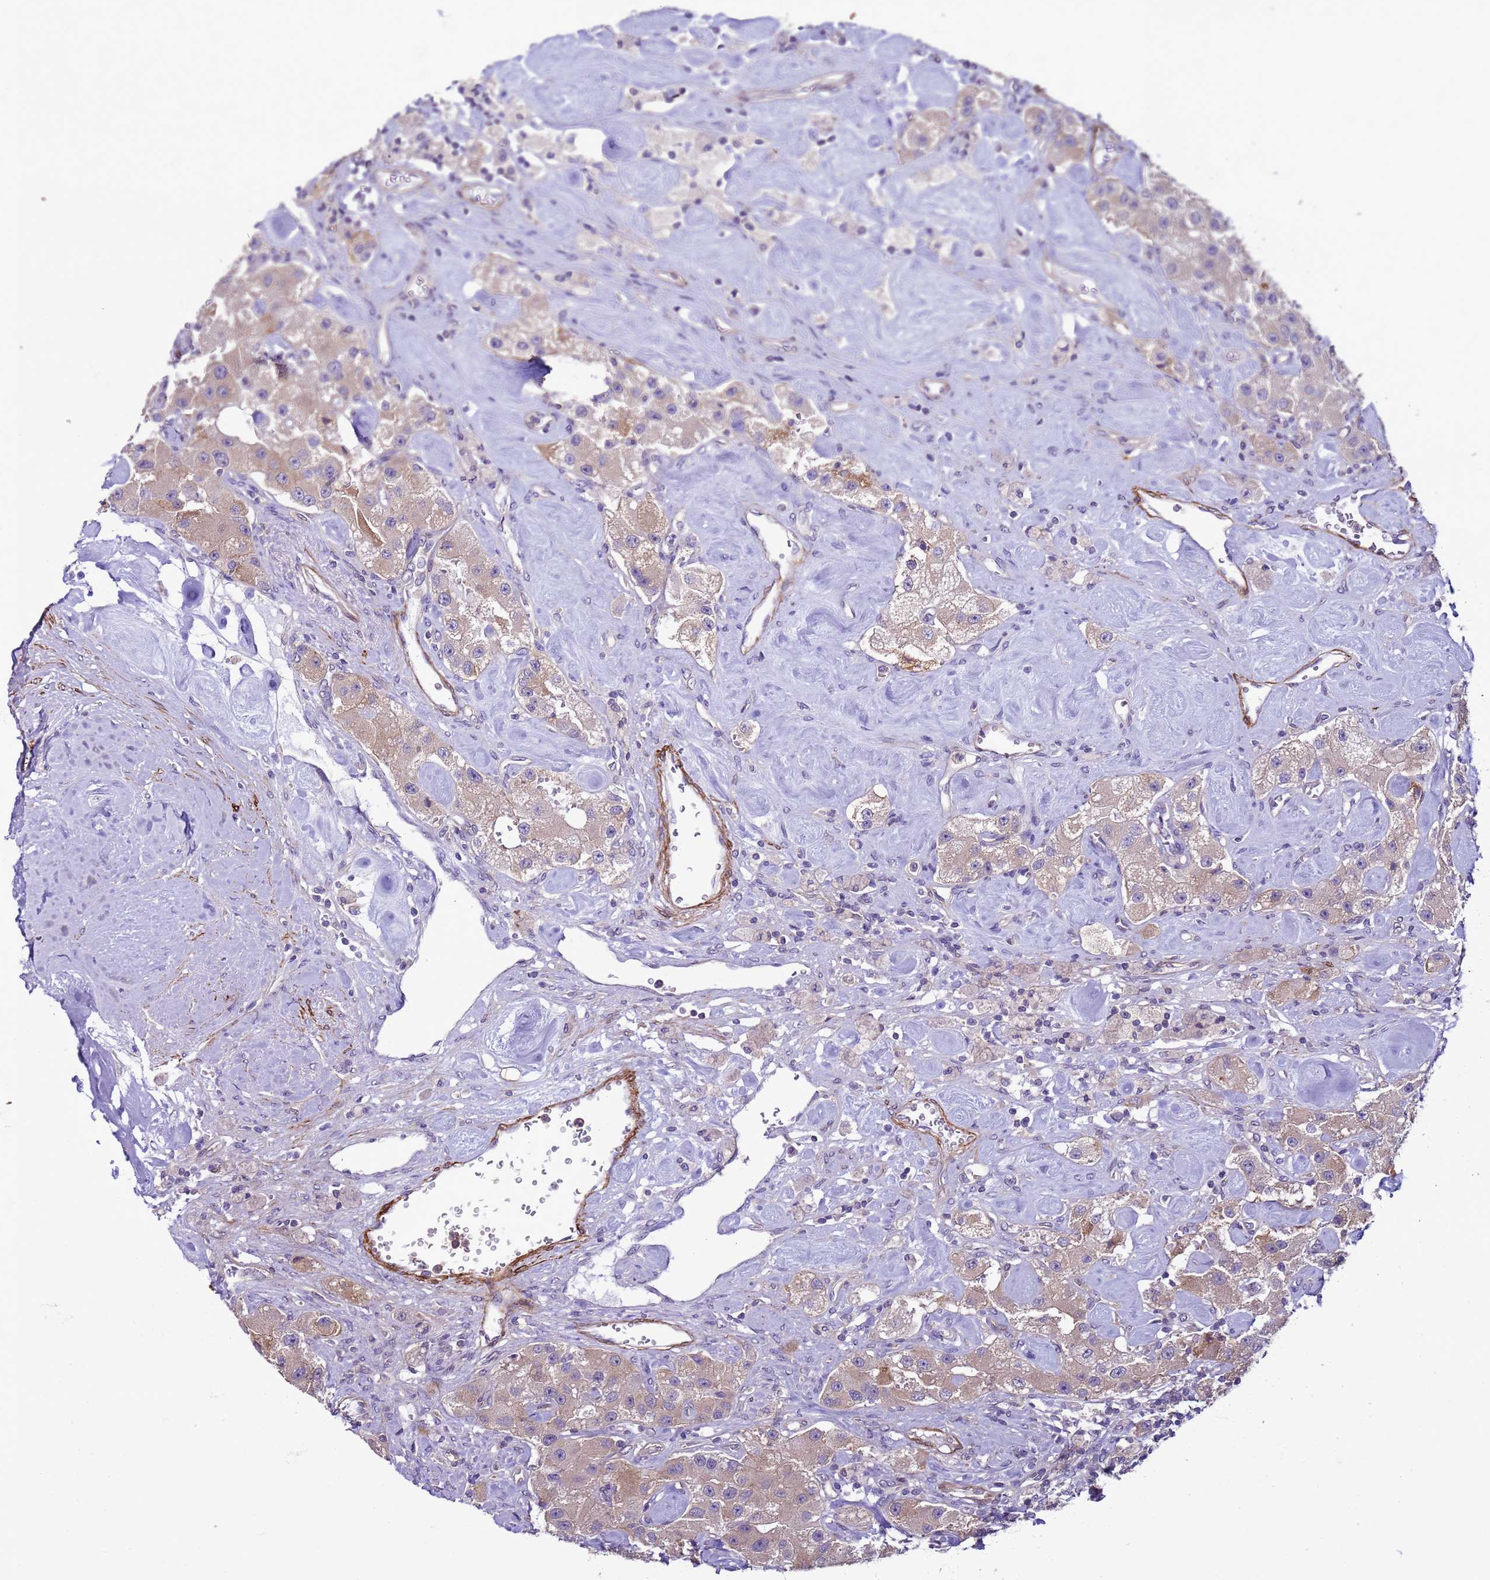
{"staining": {"intensity": "weak", "quantity": ">75%", "location": "cytoplasmic/membranous"}, "tissue": "carcinoid", "cell_type": "Tumor cells", "image_type": "cancer", "snomed": [{"axis": "morphology", "description": "Carcinoid, malignant, NOS"}, {"axis": "topography", "description": "Pancreas"}], "caption": "High-magnification brightfield microscopy of carcinoid stained with DAB (brown) and counterstained with hematoxylin (blue). tumor cells exhibit weak cytoplasmic/membranous expression is seen in approximately>75% of cells. The protein is shown in brown color, while the nuclei are stained blue.", "gene": "GEN1", "patient": {"sex": "male", "age": 41}}